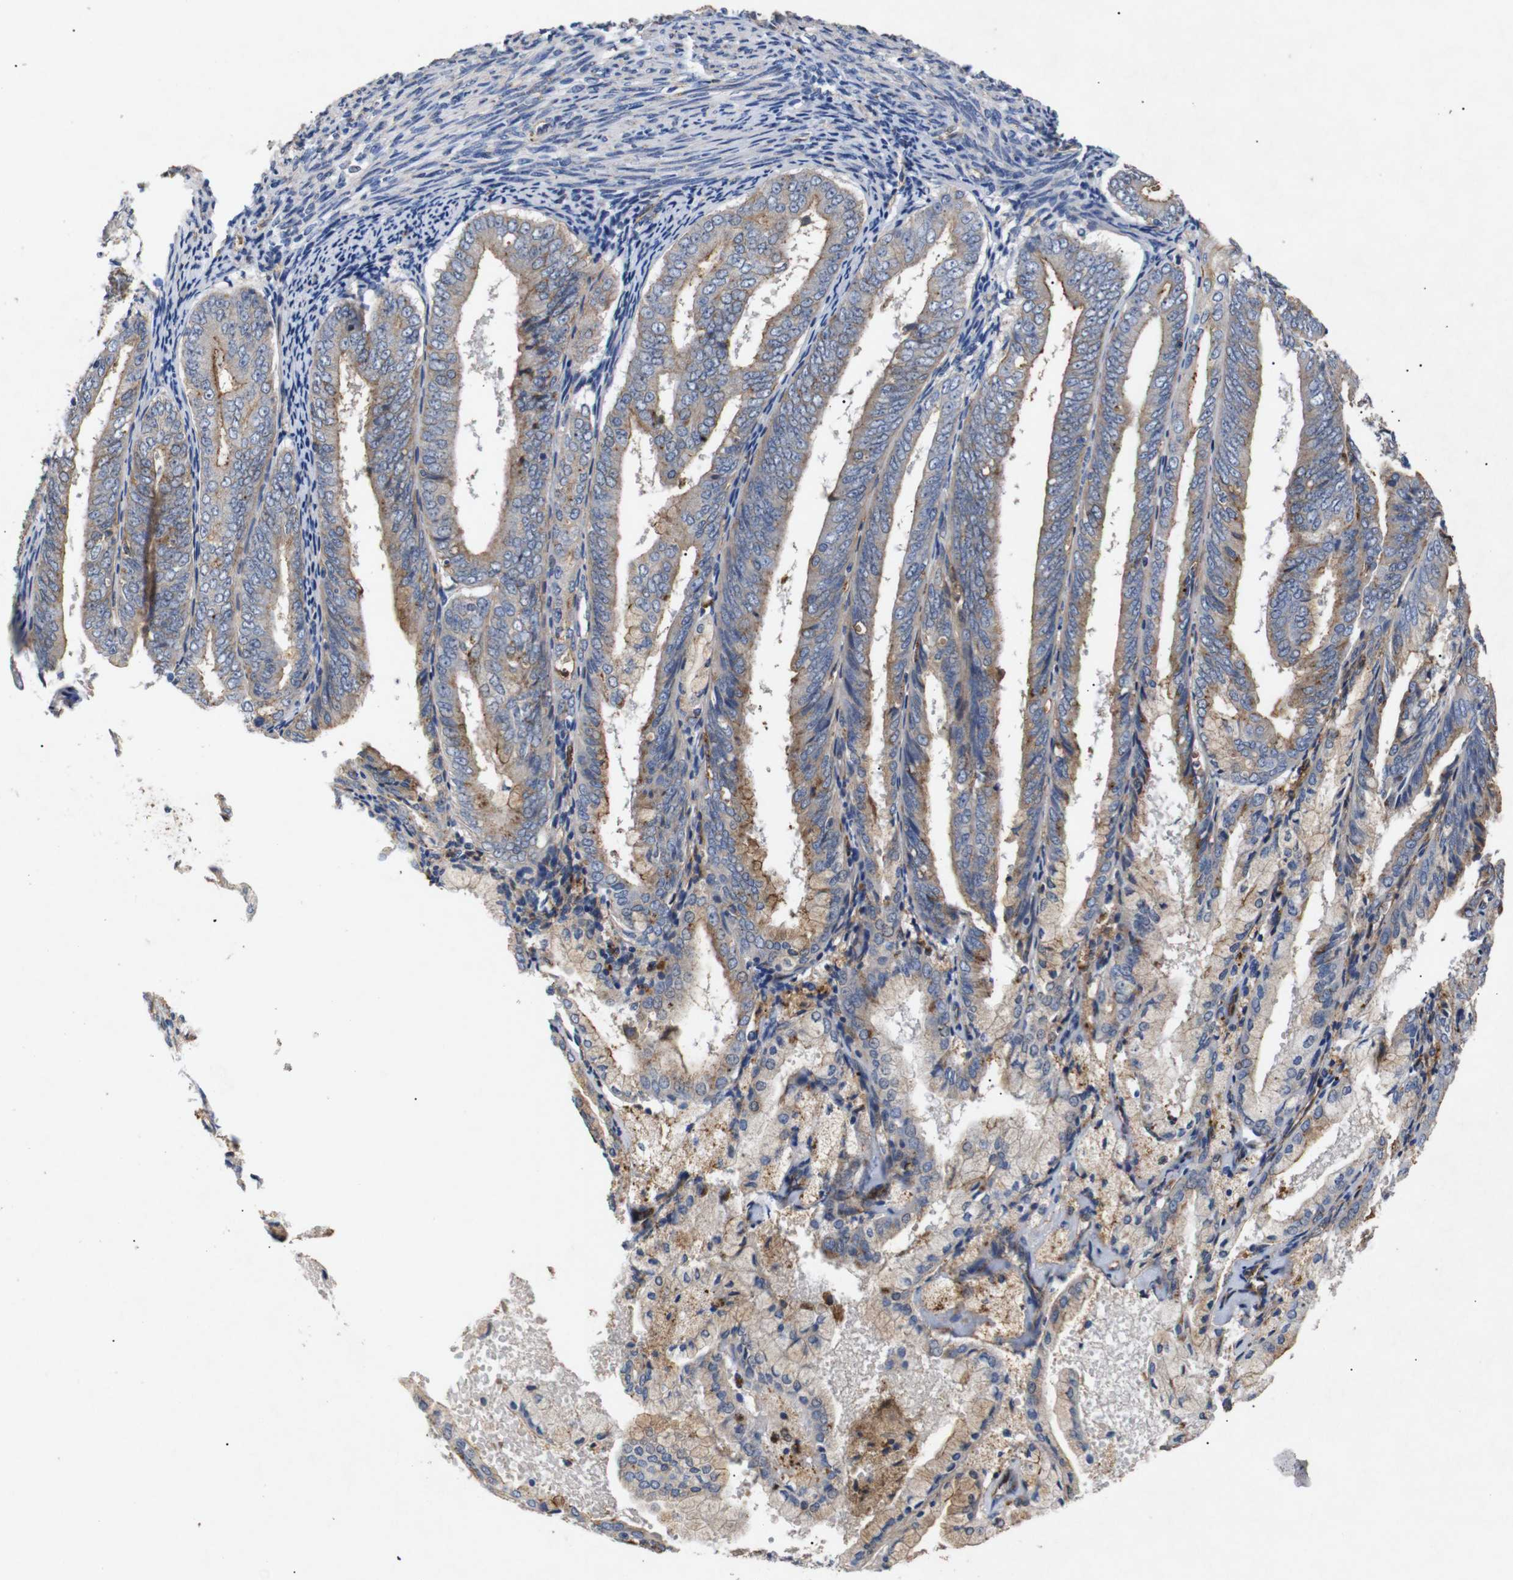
{"staining": {"intensity": "moderate", "quantity": "25%-75%", "location": "cytoplasmic/membranous"}, "tissue": "endometrial cancer", "cell_type": "Tumor cells", "image_type": "cancer", "snomed": [{"axis": "morphology", "description": "Adenocarcinoma, NOS"}, {"axis": "topography", "description": "Endometrium"}], "caption": "An immunohistochemistry (IHC) histopathology image of tumor tissue is shown. Protein staining in brown highlights moderate cytoplasmic/membranous positivity in endometrial cancer within tumor cells. Nuclei are stained in blue.", "gene": "SDCBP", "patient": {"sex": "female", "age": 63}}